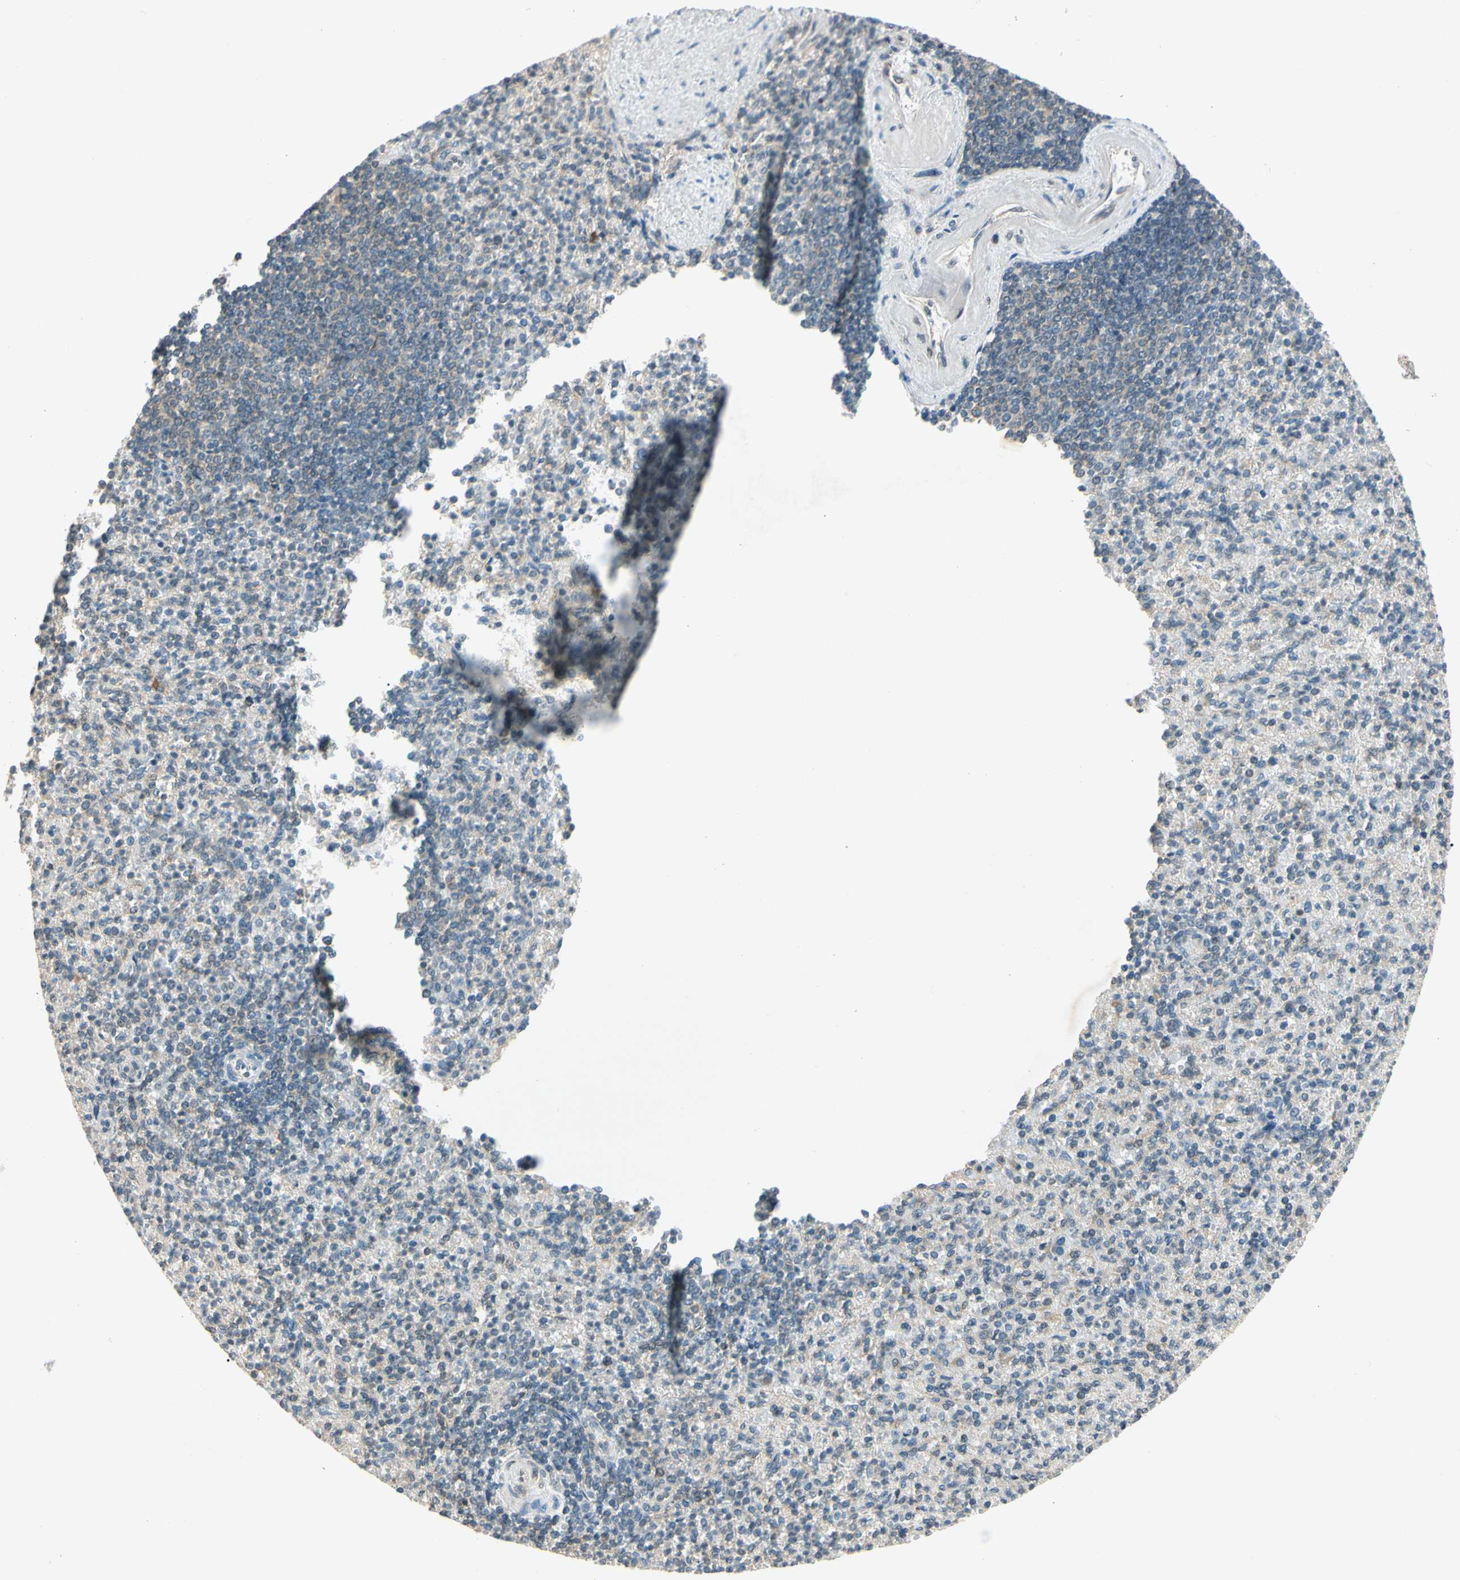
{"staining": {"intensity": "weak", "quantity": "25%-75%", "location": "cytoplasmic/membranous"}, "tissue": "spleen", "cell_type": "Cells in red pulp", "image_type": "normal", "snomed": [{"axis": "morphology", "description": "Normal tissue, NOS"}, {"axis": "topography", "description": "Spleen"}], "caption": "Approximately 25%-75% of cells in red pulp in benign spleen display weak cytoplasmic/membranous protein expression as visualized by brown immunohistochemical staining.", "gene": "ZSCAN12", "patient": {"sex": "female", "age": 74}}